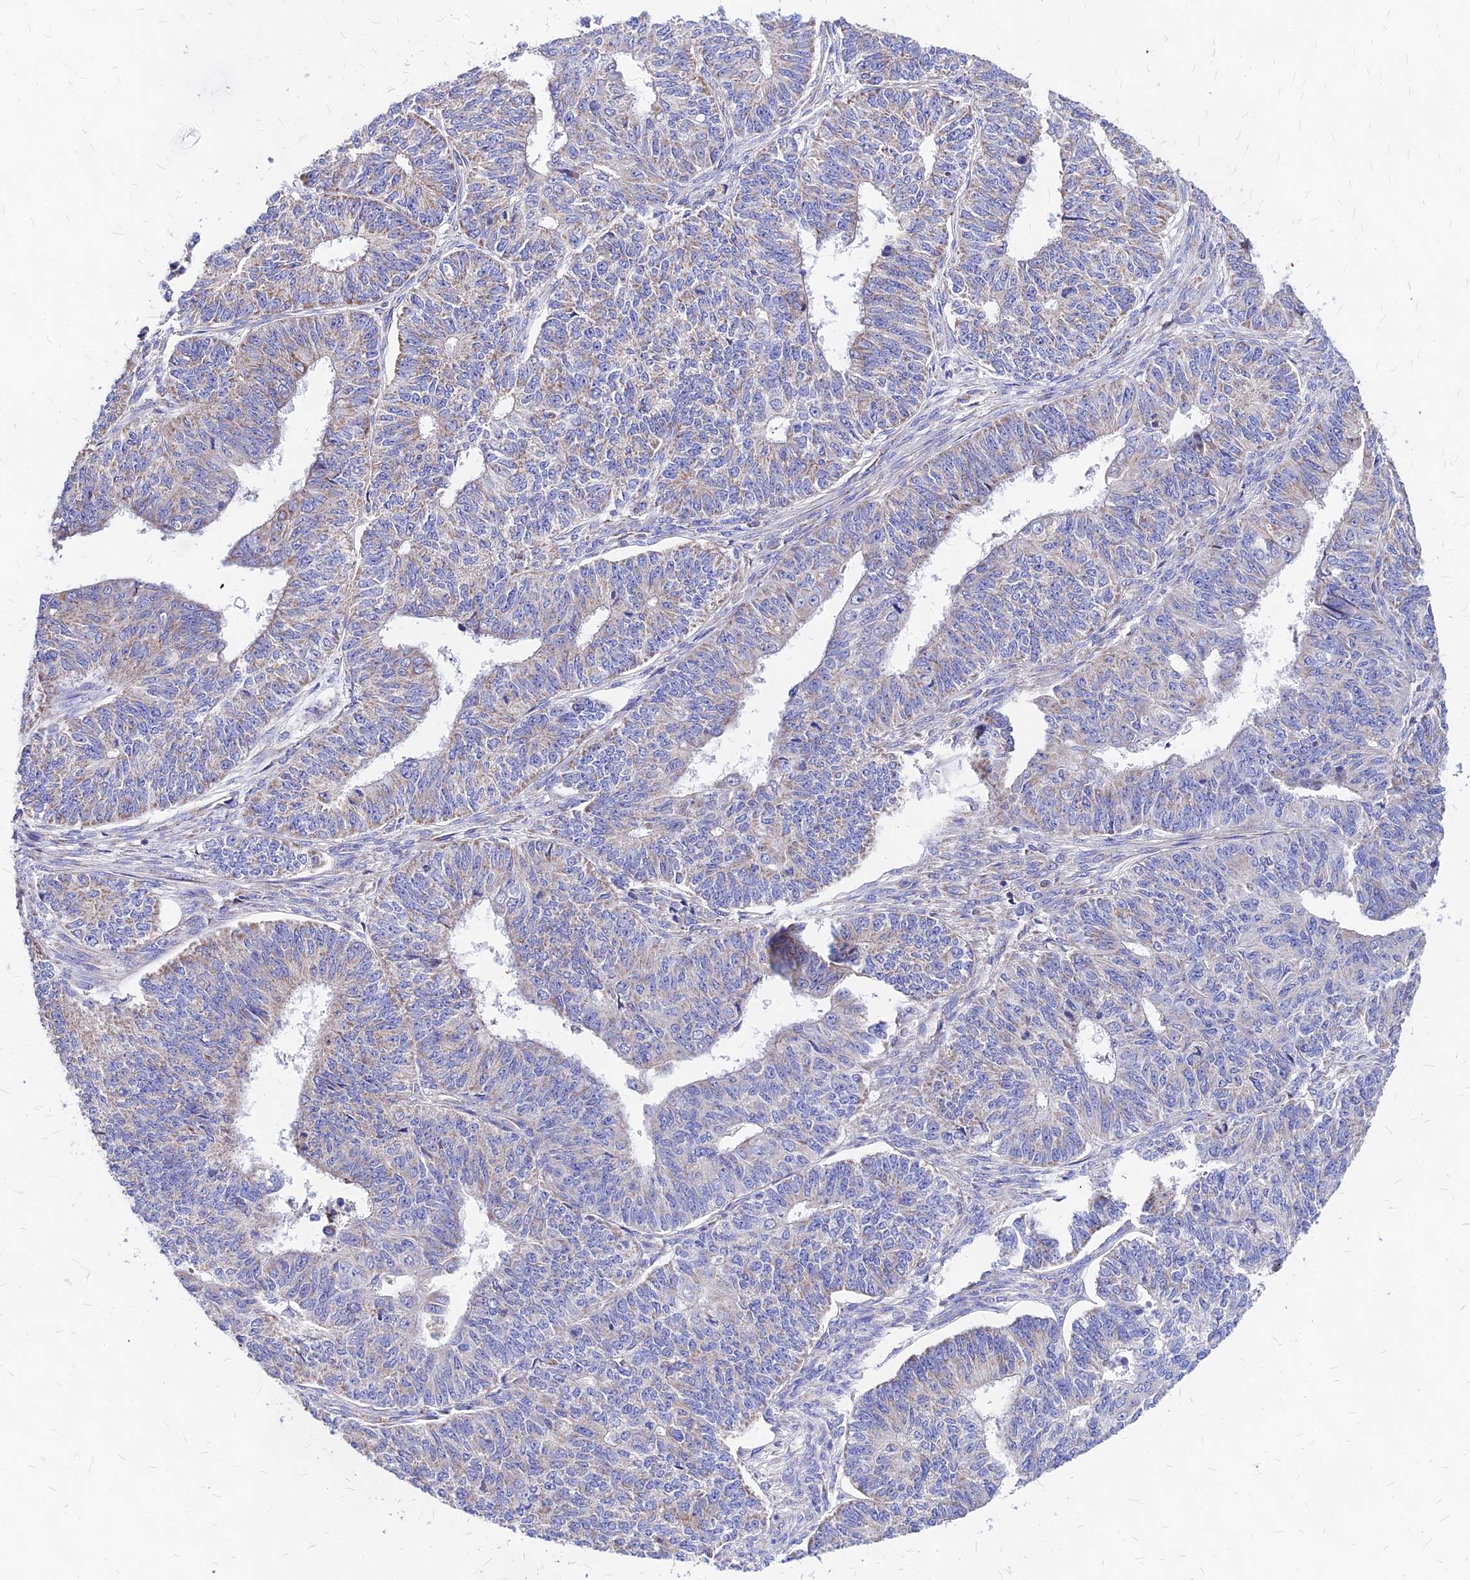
{"staining": {"intensity": "weak", "quantity": "25%-75%", "location": "cytoplasmic/membranous"}, "tissue": "endometrial cancer", "cell_type": "Tumor cells", "image_type": "cancer", "snomed": [{"axis": "morphology", "description": "Adenocarcinoma, NOS"}, {"axis": "topography", "description": "Endometrium"}], "caption": "A brown stain highlights weak cytoplasmic/membranous expression of a protein in human endometrial cancer (adenocarcinoma) tumor cells. (Brightfield microscopy of DAB IHC at high magnification).", "gene": "MRPL3", "patient": {"sex": "female", "age": 32}}